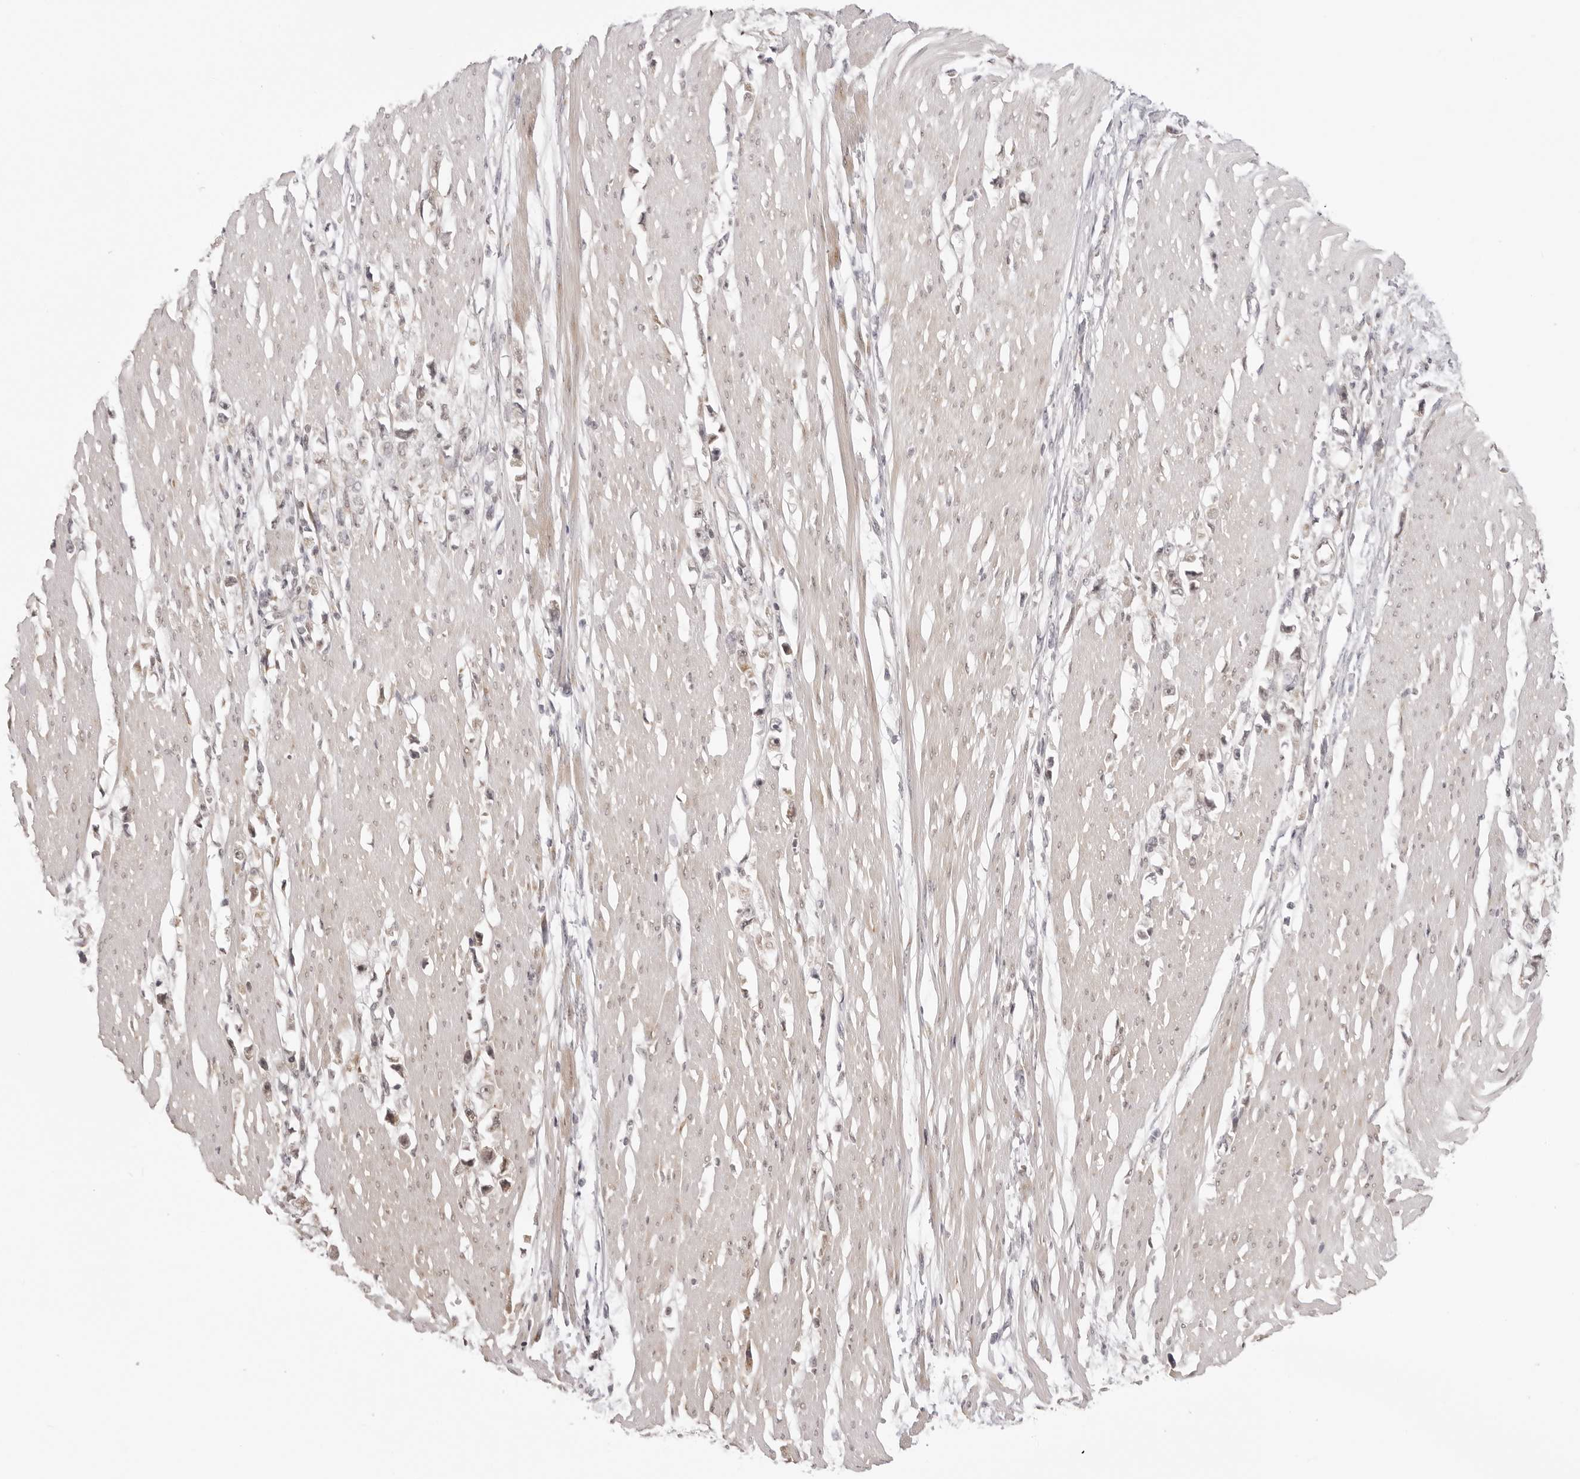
{"staining": {"intensity": "weak", "quantity": "<25%", "location": "nuclear"}, "tissue": "stomach cancer", "cell_type": "Tumor cells", "image_type": "cancer", "snomed": [{"axis": "morphology", "description": "Adenocarcinoma, NOS"}, {"axis": "topography", "description": "Stomach"}], "caption": "DAB immunohistochemical staining of adenocarcinoma (stomach) demonstrates no significant expression in tumor cells.", "gene": "ZC3H11A", "patient": {"sex": "female", "age": 59}}